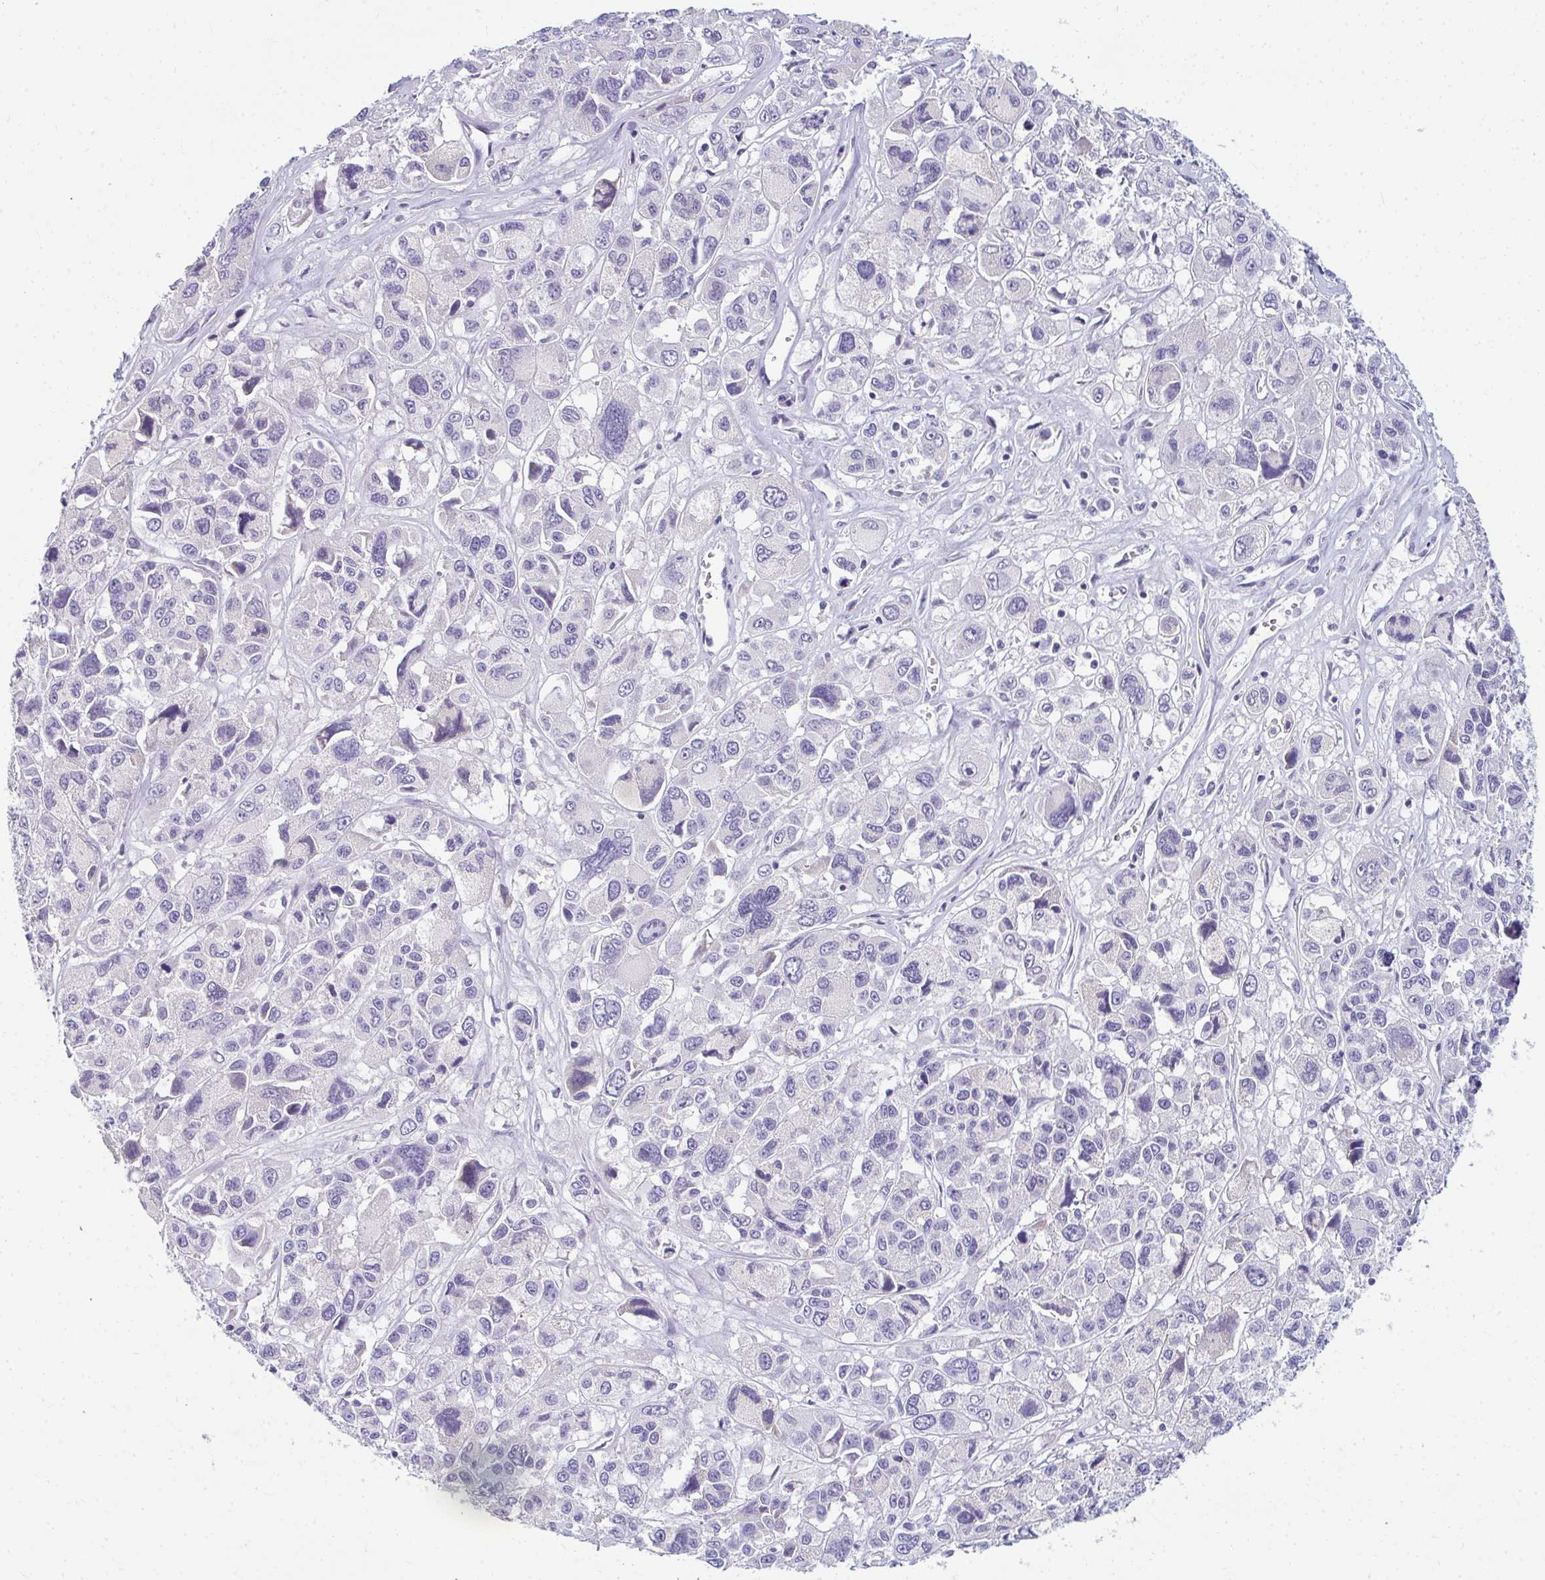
{"staining": {"intensity": "negative", "quantity": "none", "location": "none"}, "tissue": "melanoma", "cell_type": "Tumor cells", "image_type": "cancer", "snomed": [{"axis": "morphology", "description": "Malignant melanoma, NOS"}, {"axis": "topography", "description": "Skin"}], "caption": "IHC photomicrograph of melanoma stained for a protein (brown), which shows no positivity in tumor cells.", "gene": "EIF1AD", "patient": {"sex": "female", "age": 66}}